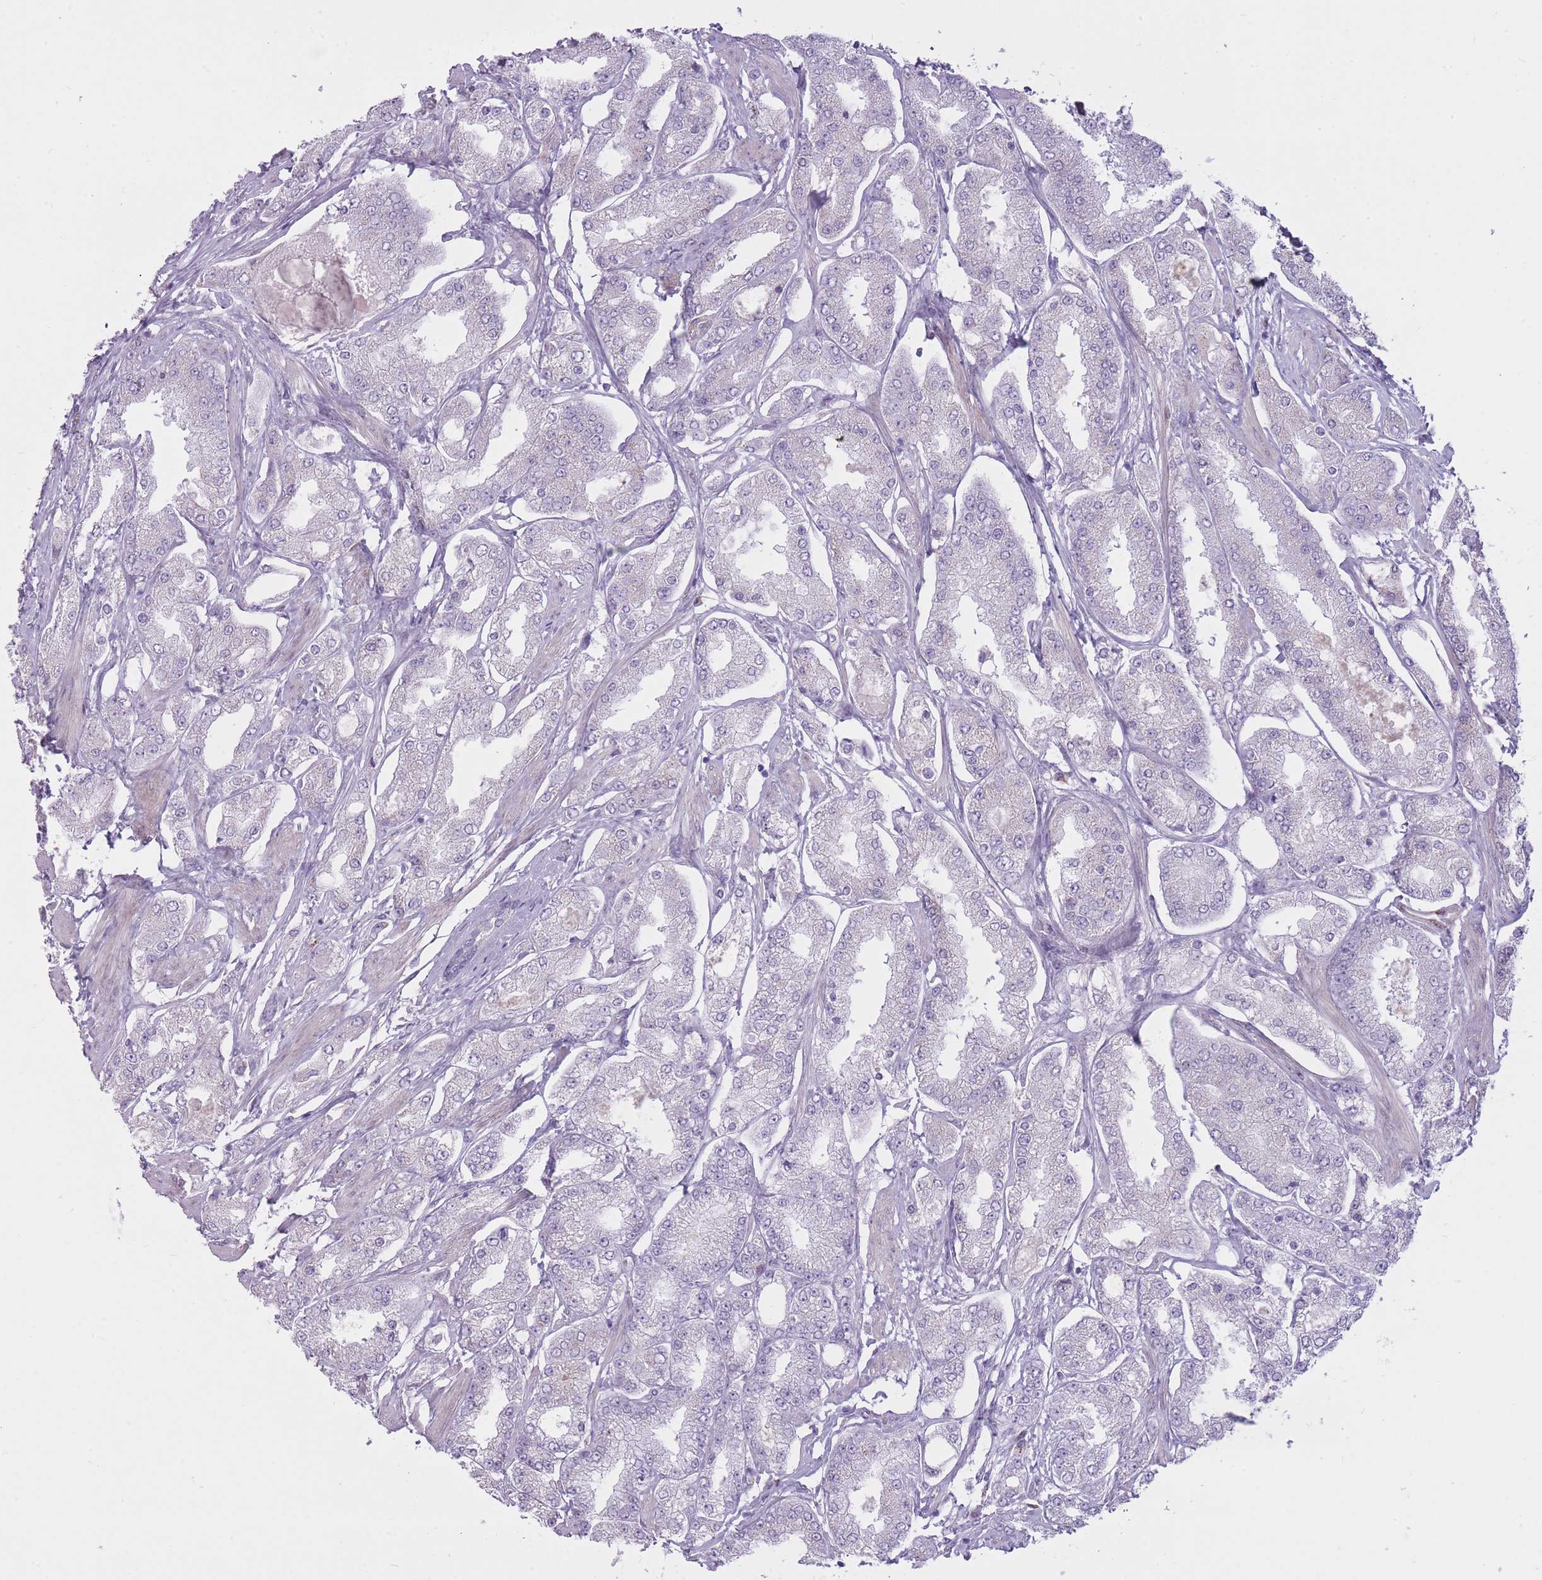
{"staining": {"intensity": "negative", "quantity": "none", "location": "none"}, "tissue": "prostate cancer", "cell_type": "Tumor cells", "image_type": "cancer", "snomed": [{"axis": "morphology", "description": "Adenocarcinoma, High grade"}, {"axis": "topography", "description": "Prostate"}], "caption": "DAB (3,3'-diaminobenzidine) immunohistochemical staining of prostate cancer (adenocarcinoma (high-grade)) reveals no significant positivity in tumor cells.", "gene": "PGRMC2", "patient": {"sex": "male", "age": 69}}